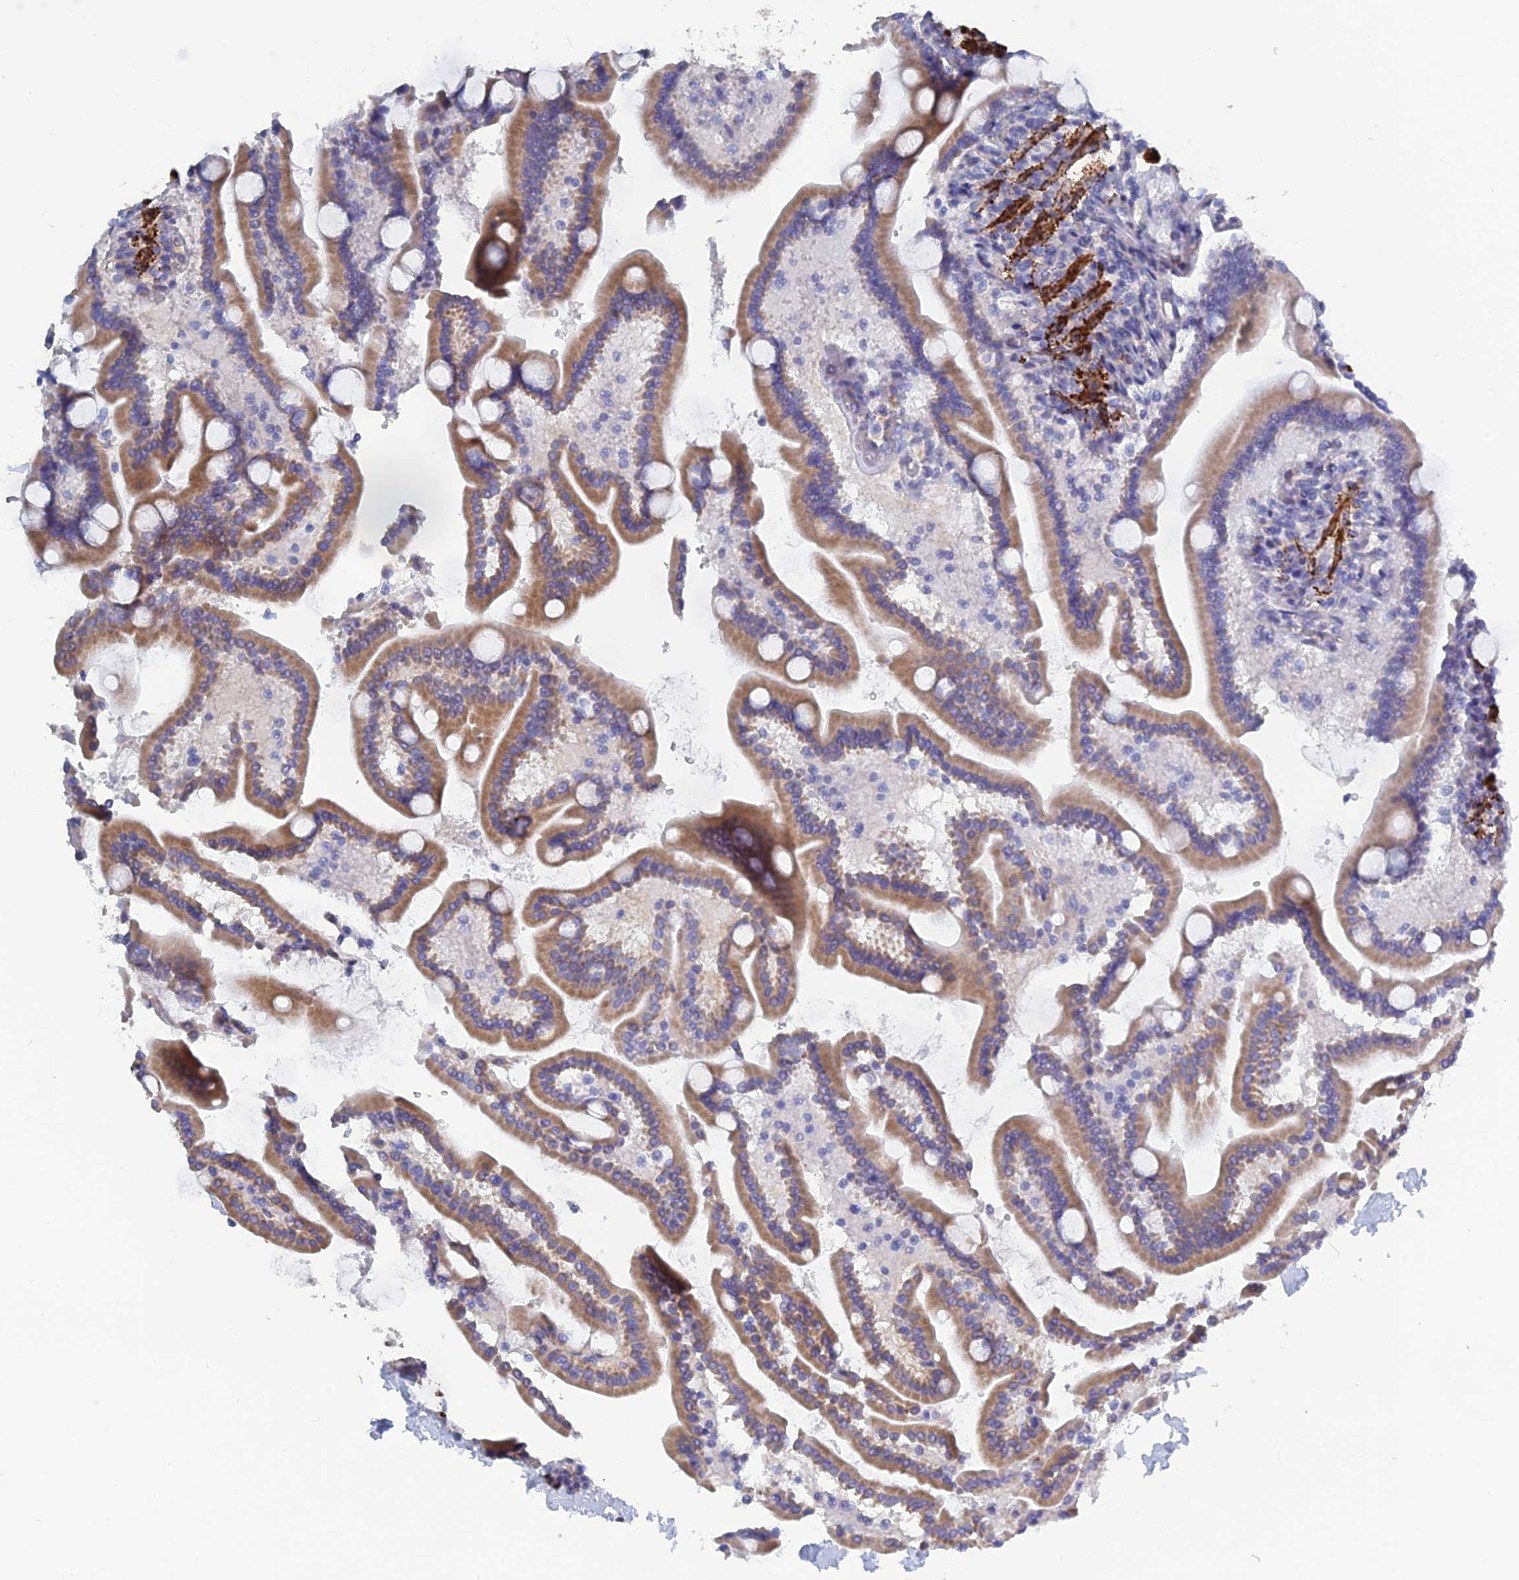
{"staining": {"intensity": "moderate", "quantity": "25%-75%", "location": "cytoplasmic/membranous"}, "tissue": "duodenum", "cell_type": "Glandular cells", "image_type": "normal", "snomed": [{"axis": "morphology", "description": "Normal tissue, NOS"}, {"axis": "topography", "description": "Duodenum"}], "caption": "IHC staining of benign duodenum, which demonstrates medium levels of moderate cytoplasmic/membranous staining in approximately 25%-75% of glandular cells indicating moderate cytoplasmic/membranous protein staining. The staining was performed using DAB (brown) for protein detection and nuclei were counterstained in hematoxylin (blue).", "gene": "PCDHA8", "patient": {"sex": "male", "age": 55}}